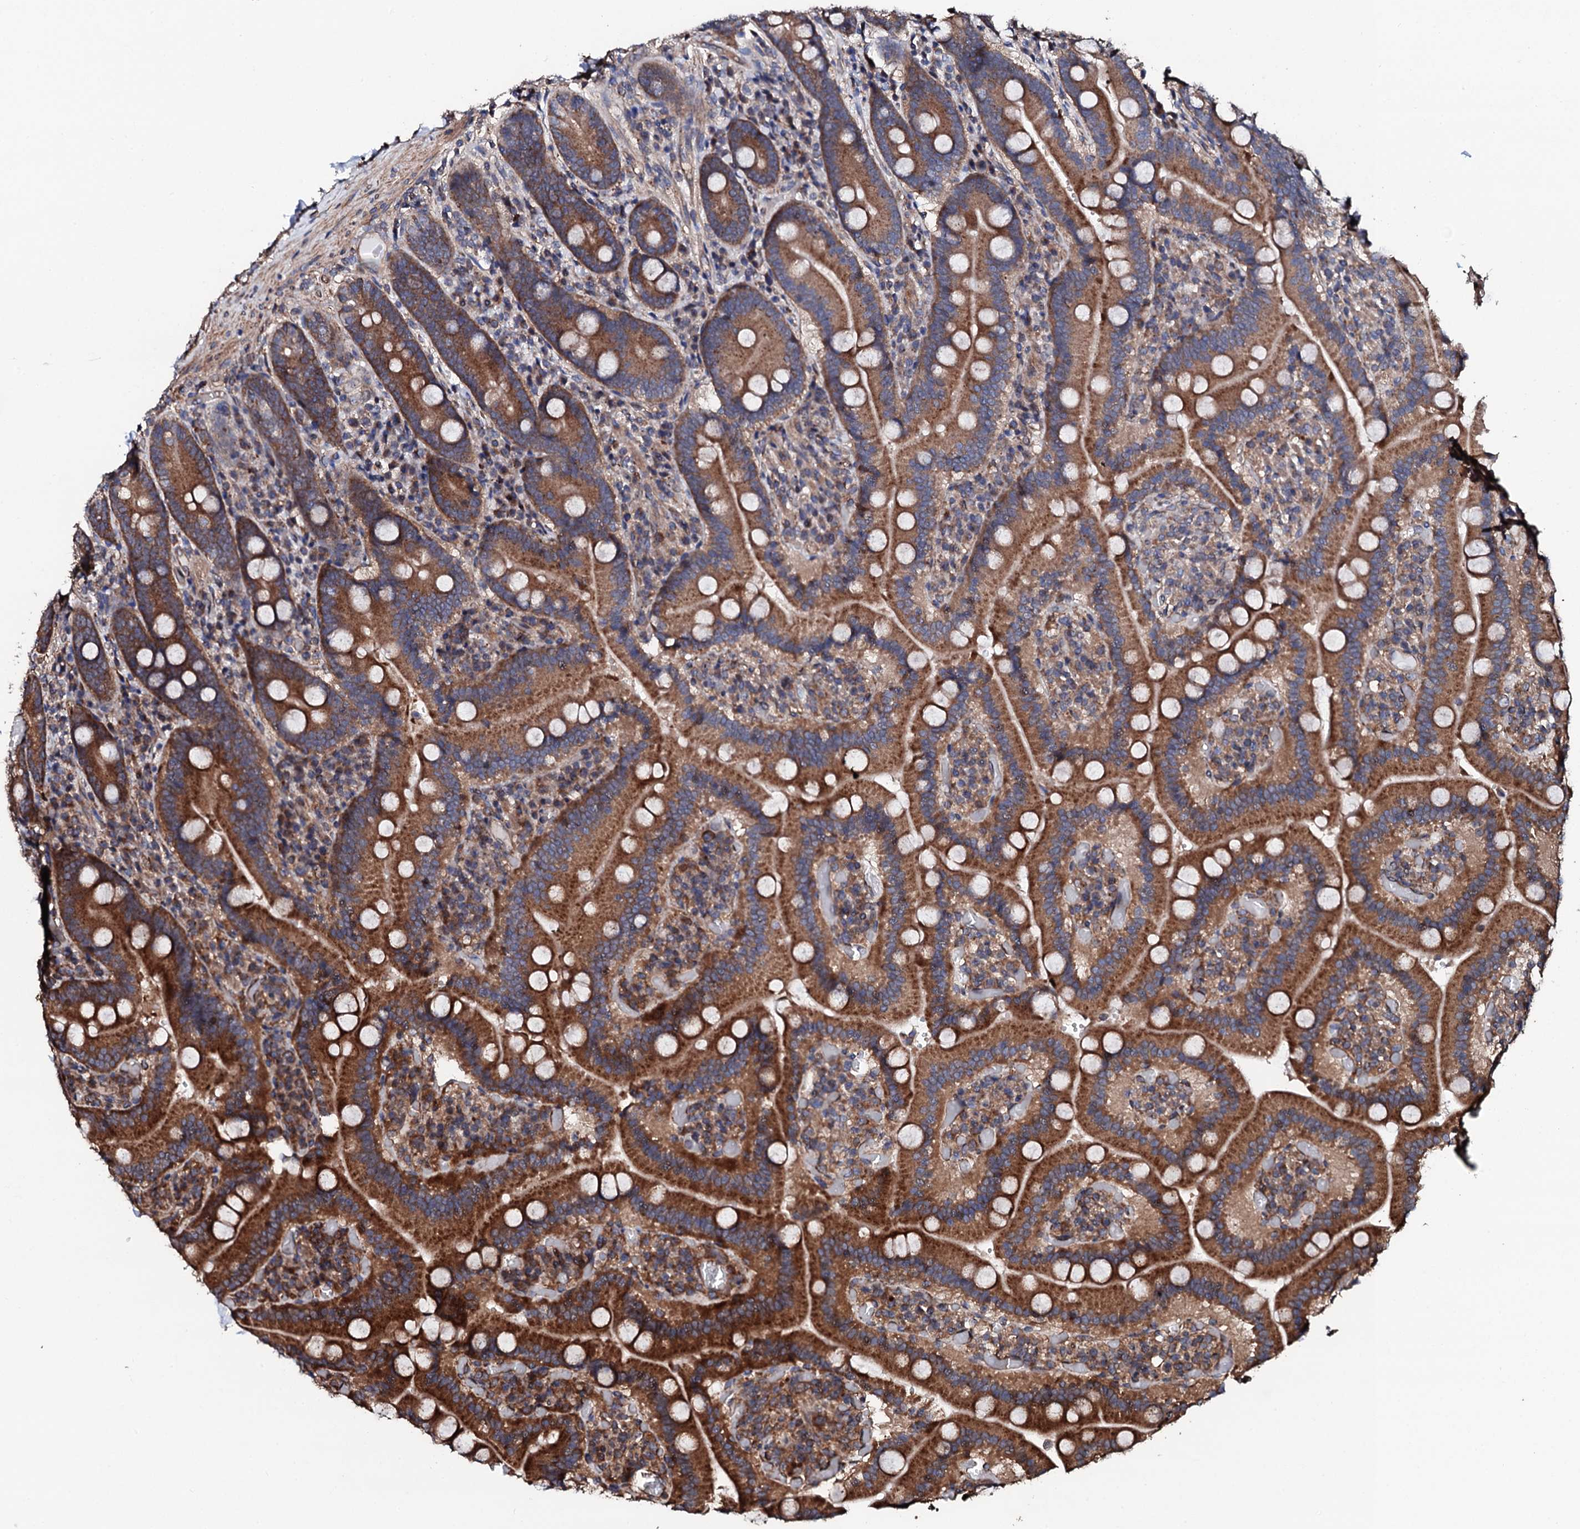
{"staining": {"intensity": "strong", "quantity": ">75%", "location": "cytoplasmic/membranous"}, "tissue": "duodenum", "cell_type": "Glandular cells", "image_type": "normal", "snomed": [{"axis": "morphology", "description": "Normal tissue, NOS"}, {"axis": "topography", "description": "Duodenum"}], "caption": "This histopathology image shows normal duodenum stained with immunohistochemistry (IHC) to label a protein in brown. The cytoplasmic/membranous of glandular cells show strong positivity for the protein. Nuclei are counter-stained blue.", "gene": "CKAP5", "patient": {"sex": "female", "age": 62}}